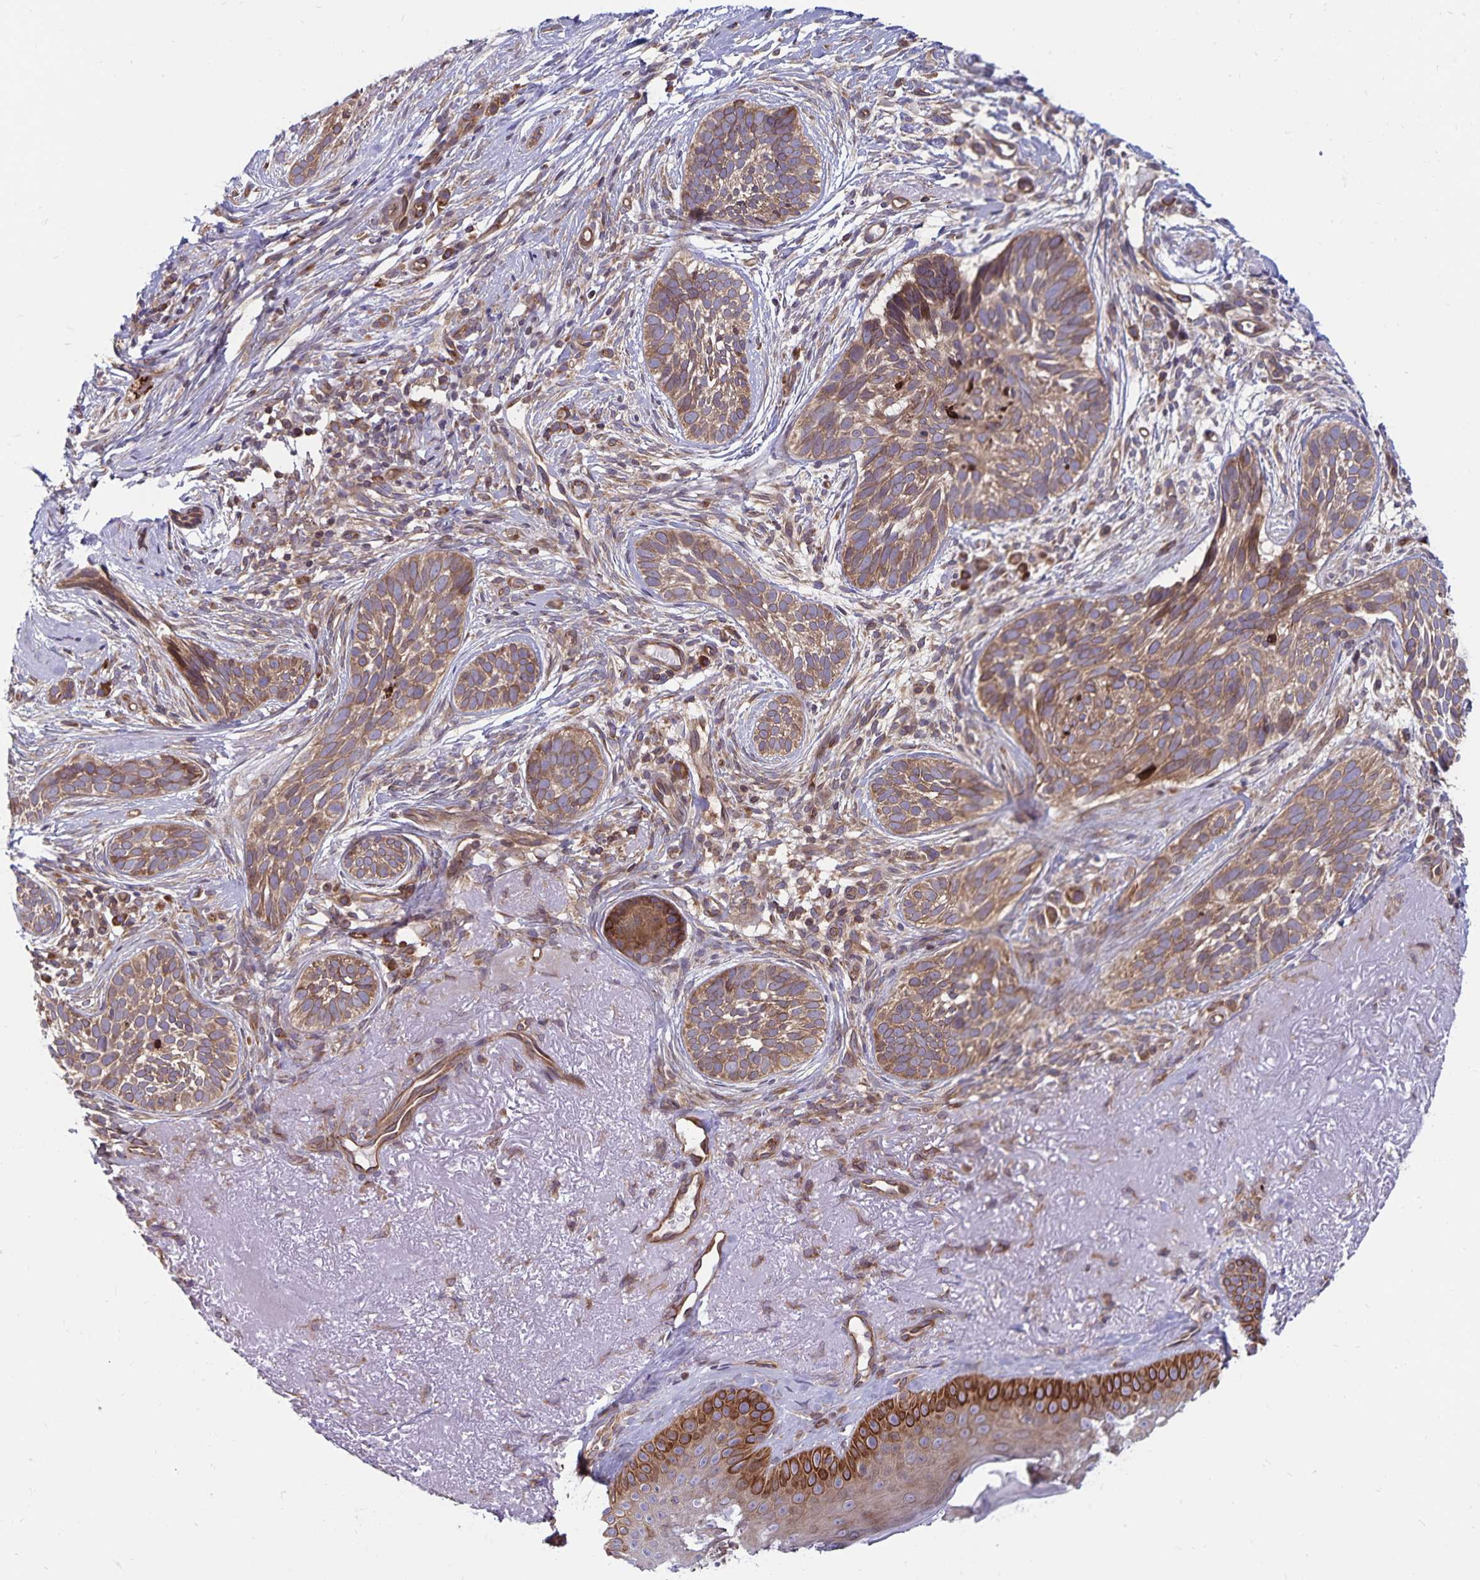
{"staining": {"intensity": "moderate", "quantity": ">75%", "location": "cytoplasmic/membranous"}, "tissue": "skin cancer", "cell_type": "Tumor cells", "image_type": "cancer", "snomed": [{"axis": "morphology", "description": "Basal cell carcinoma"}, {"axis": "morphology", "description": "BCC, high aggressive"}, {"axis": "topography", "description": "Skin"}], "caption": "An image showing moderate cytoplasmic/membranous staining in approximately >75% of tumor cells in skin cancer (bcc,  high aggressive), as visualized by brown immunohistochemical staining.", "gene": "SEC62", "patient": {"sex": "female", "age": 86}}